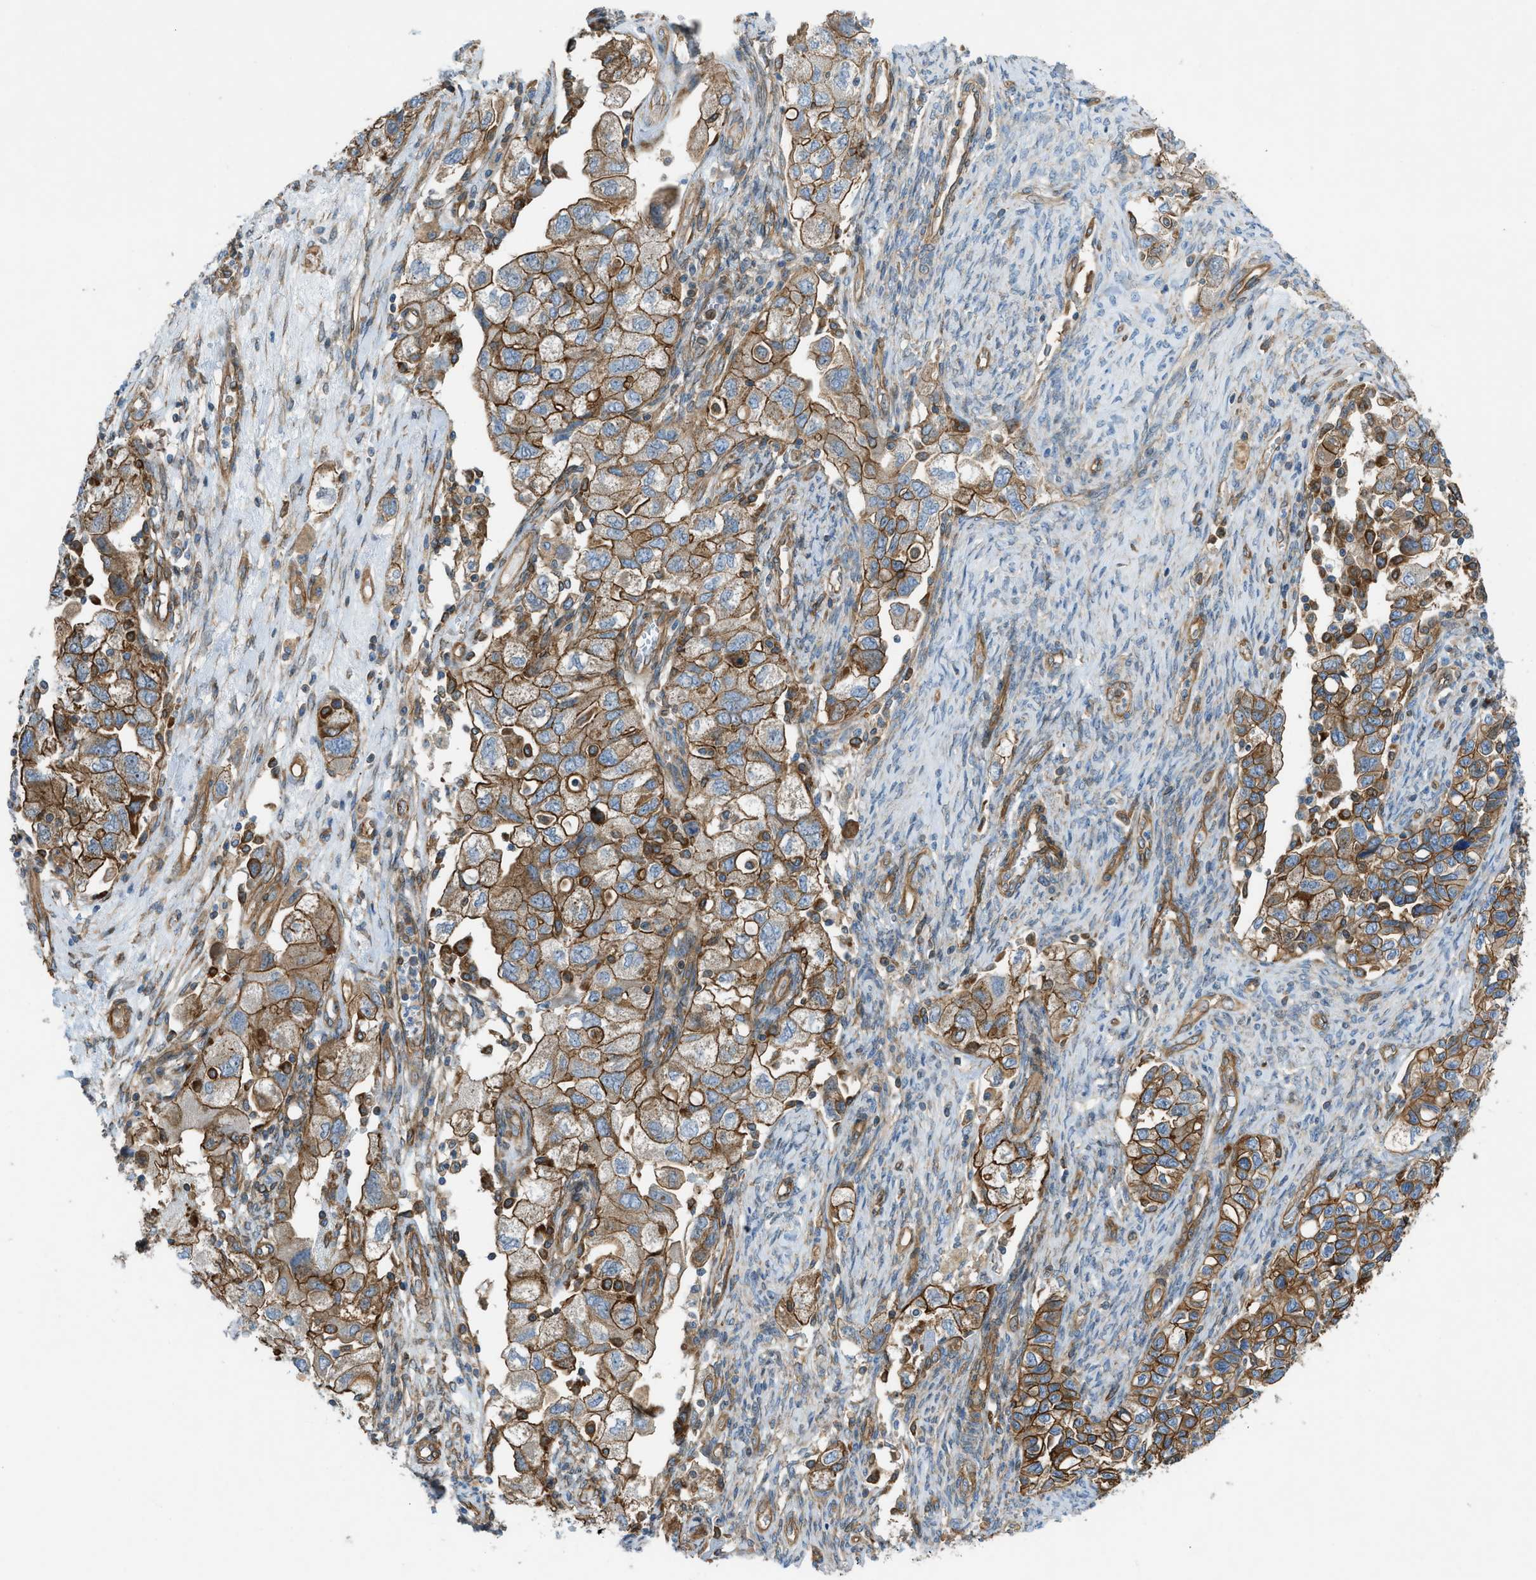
{"staining": {"intensity": "moderate", "quantity": ">75%", "location": "cytoplasmic/membranous"}, "tissue": "ovarian cancer", "cell_type": "Tumor cells", "image_type": "cancer", "snomed": [{"axis": "morphology", "description": "Carcinoma, NOS"}, {"axis": "morphology", "description": "Cystadenocarcinoma, serous, NOS"}, {"axis": "topography", "description": "Ovary"}], "caption": "Immunohistochemical staining of carcinoma (ovarian) shows medium levels of moderate cytoplasmic/membranous staining in about >75% of tumor cells.", "gene": "DMAC1", "patient": {"sex": "female", "age": 69}}